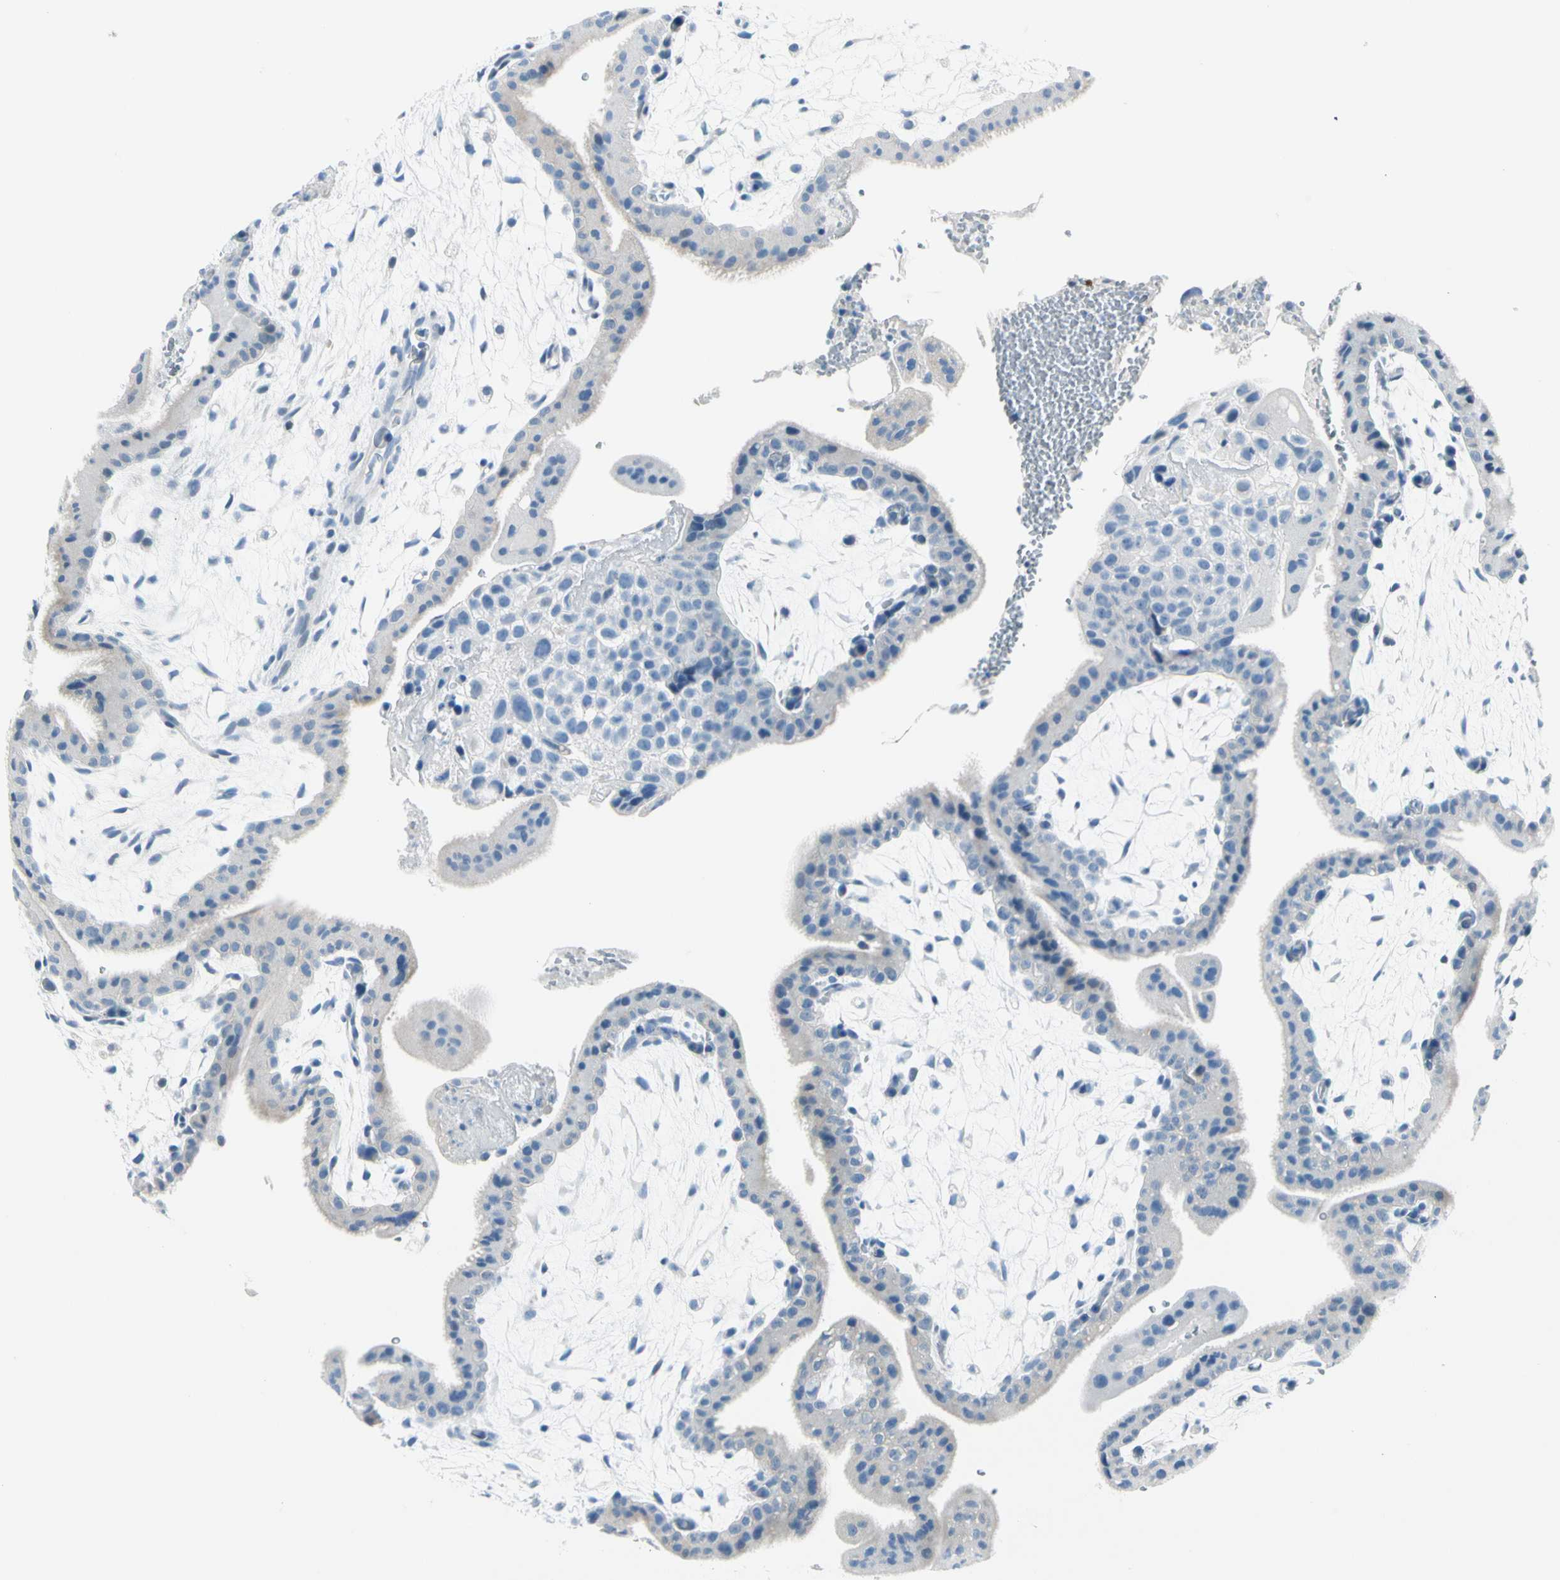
{"staining": {"intensity": "negative", "quantity": "none", "location": "none"}, "tissue": "placenta", "cell_type": "Decidual cells", "image_type": "normal", "snomed": [{"axis": "morphology", "description": "Normal tissue, NOS"}, {"axis": "topography", "description": "Placenta"}], "caption": "DAB (3,3'-diaminobenzidine) immunohistochemical staining of normal human placenta shows no significant expression in decidual cells.", "gene": "PEBP1", "patient": {"sex": "female", "age": 35}}